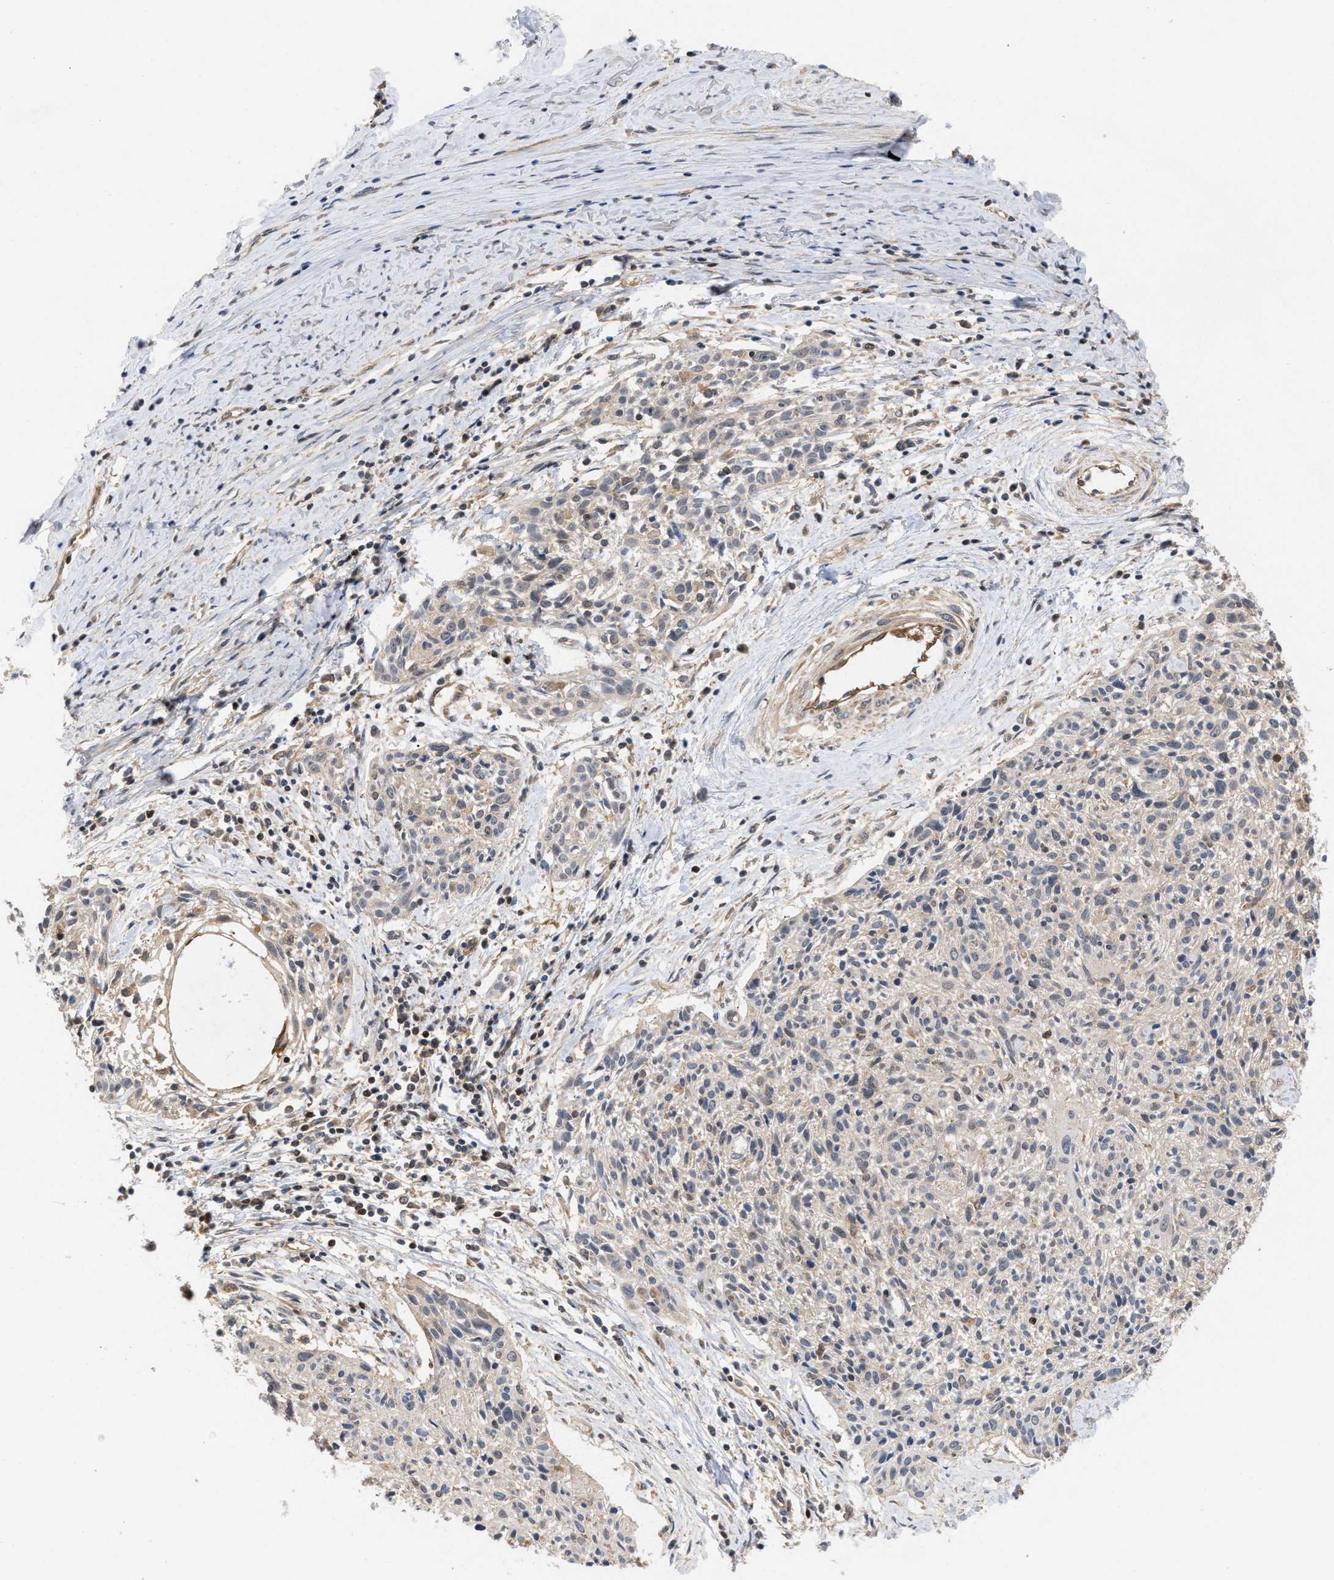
{"staining": {"intensity": "weak", "quantity": "25%-75%", "location": "cytoplasmic/membranous"}, "tissue": "cervical cancer", "cell_type": "Tumor cells", "image_type": "cancer", "snomed": [{"axis": "morphology", "description": "Squamous cell carcinoma, NOS"}, {"axis": "topography", "description": "Cervix"}], "caption": "Immunohistochemical staining of human cervical squamous cell carcinoma exhibits low levels of weak cytoplasmic/membranous protein positivity in approximately 25%-75% of tumor cells. Using DAB (3,3'-diaminobenzidine) (brown) and hematoxylin (blue) stains, captured at high magnification using brightfield microscopy.", "gene": "GLOD4", "patient": {"sex": "female", "age": 51}}